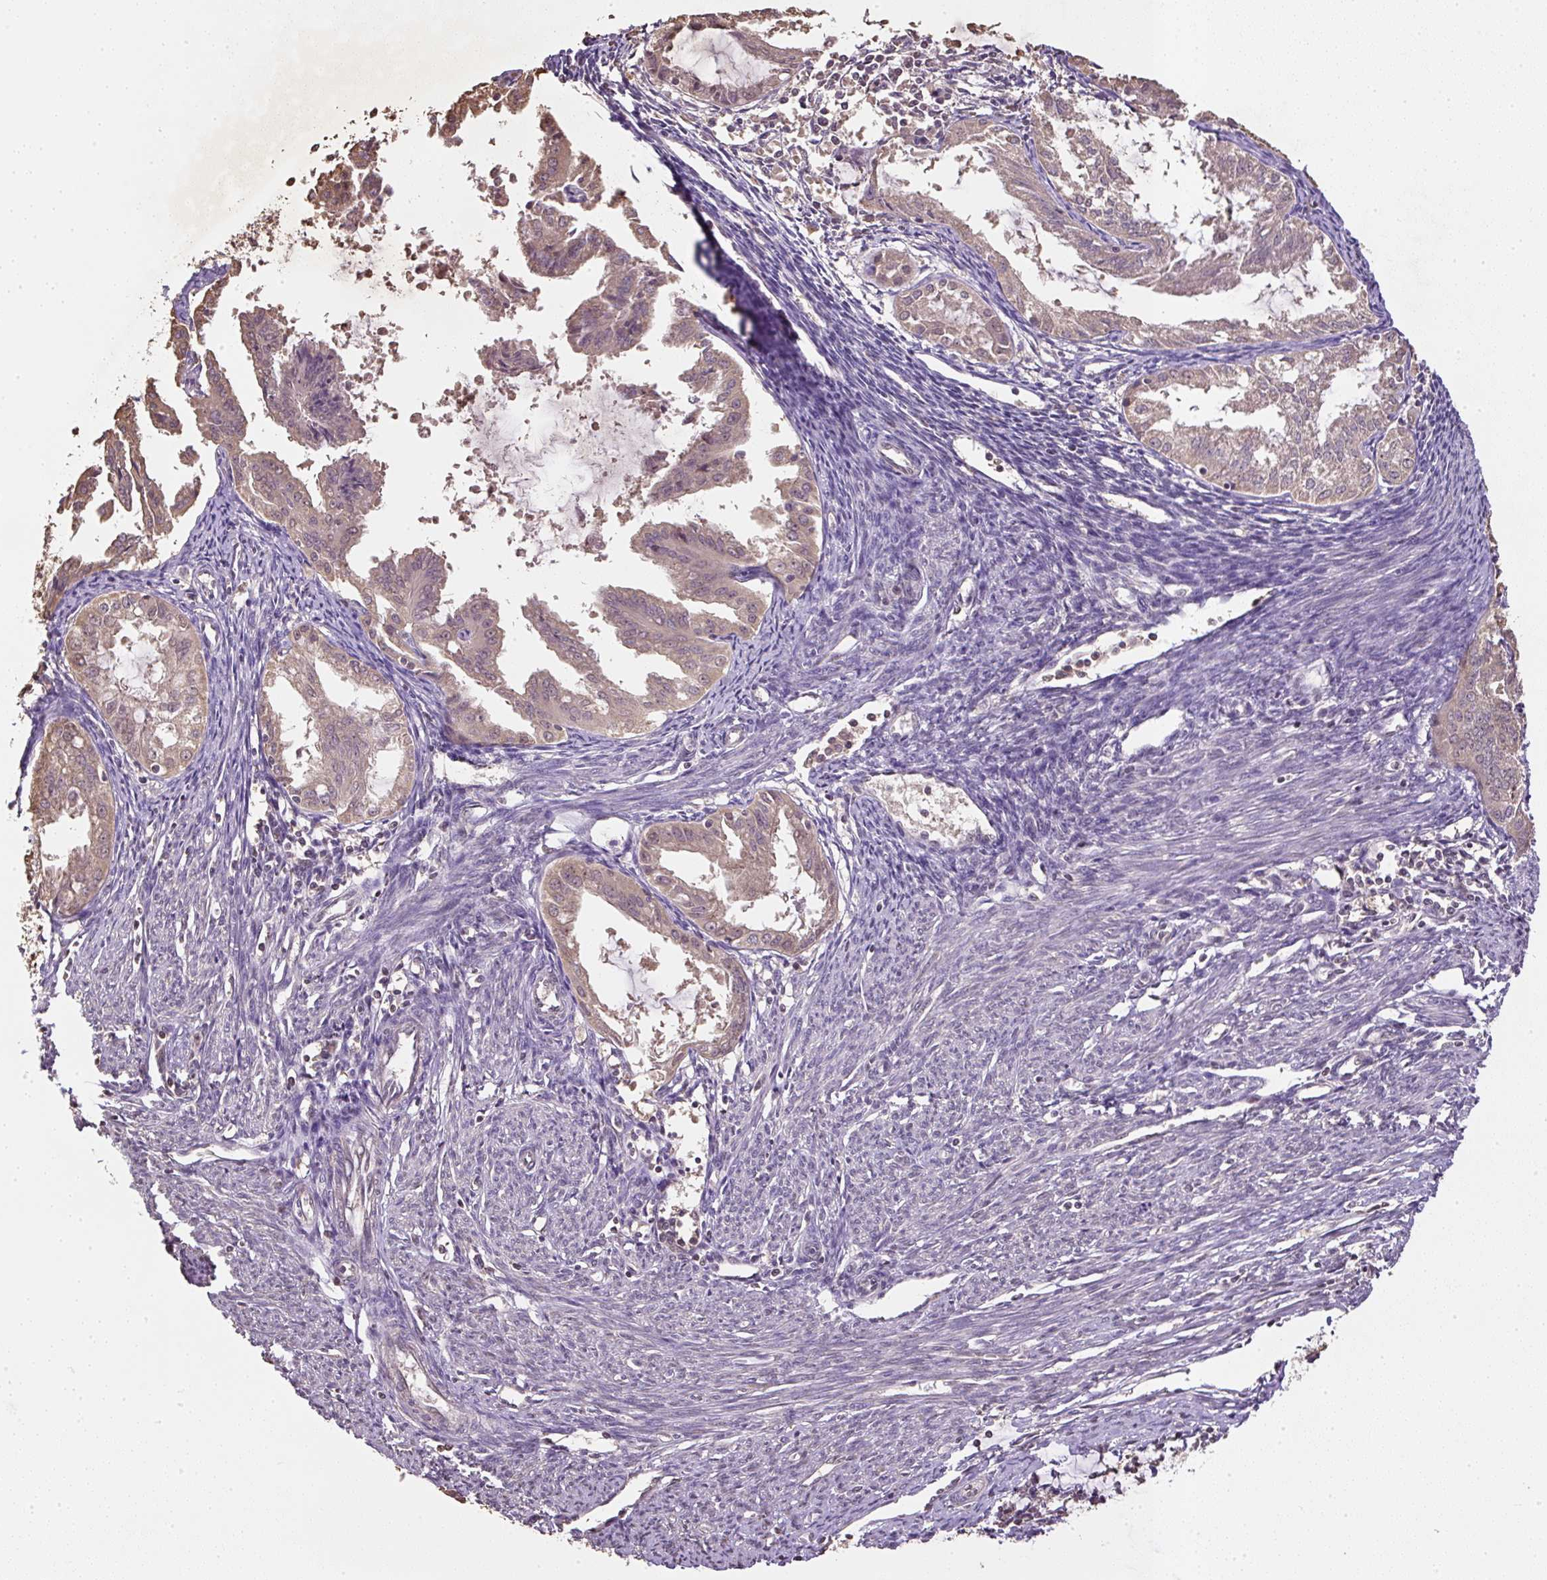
{"staining": {"intensity": "weak", "quantity": "25%-75%", "location": "cytoplasmic/membranous,nuclear"}, "tissue": "endometrial cancer", "cell_type": "Tumor cells", "image_type": "cancer", "snomed": [{"axis": "morphology", "description": "Adenocarcinoma, NOS"}, {"axis": "topography", "description": "Endometrium"}], "caption": "Protein positivity by IHC exhibits weak cytoplasmic/membranous and nuclear positivity in about 25%-75% of tumor cells in endometrial cancer (adenocarcinoma). The protein is stained brown, and the nuclei are stained in blue (DAB IHC with brightfield microscopy, high magnification).", "gene": "TMEM170B", "patient": {"sex": "female", "age": 70}}